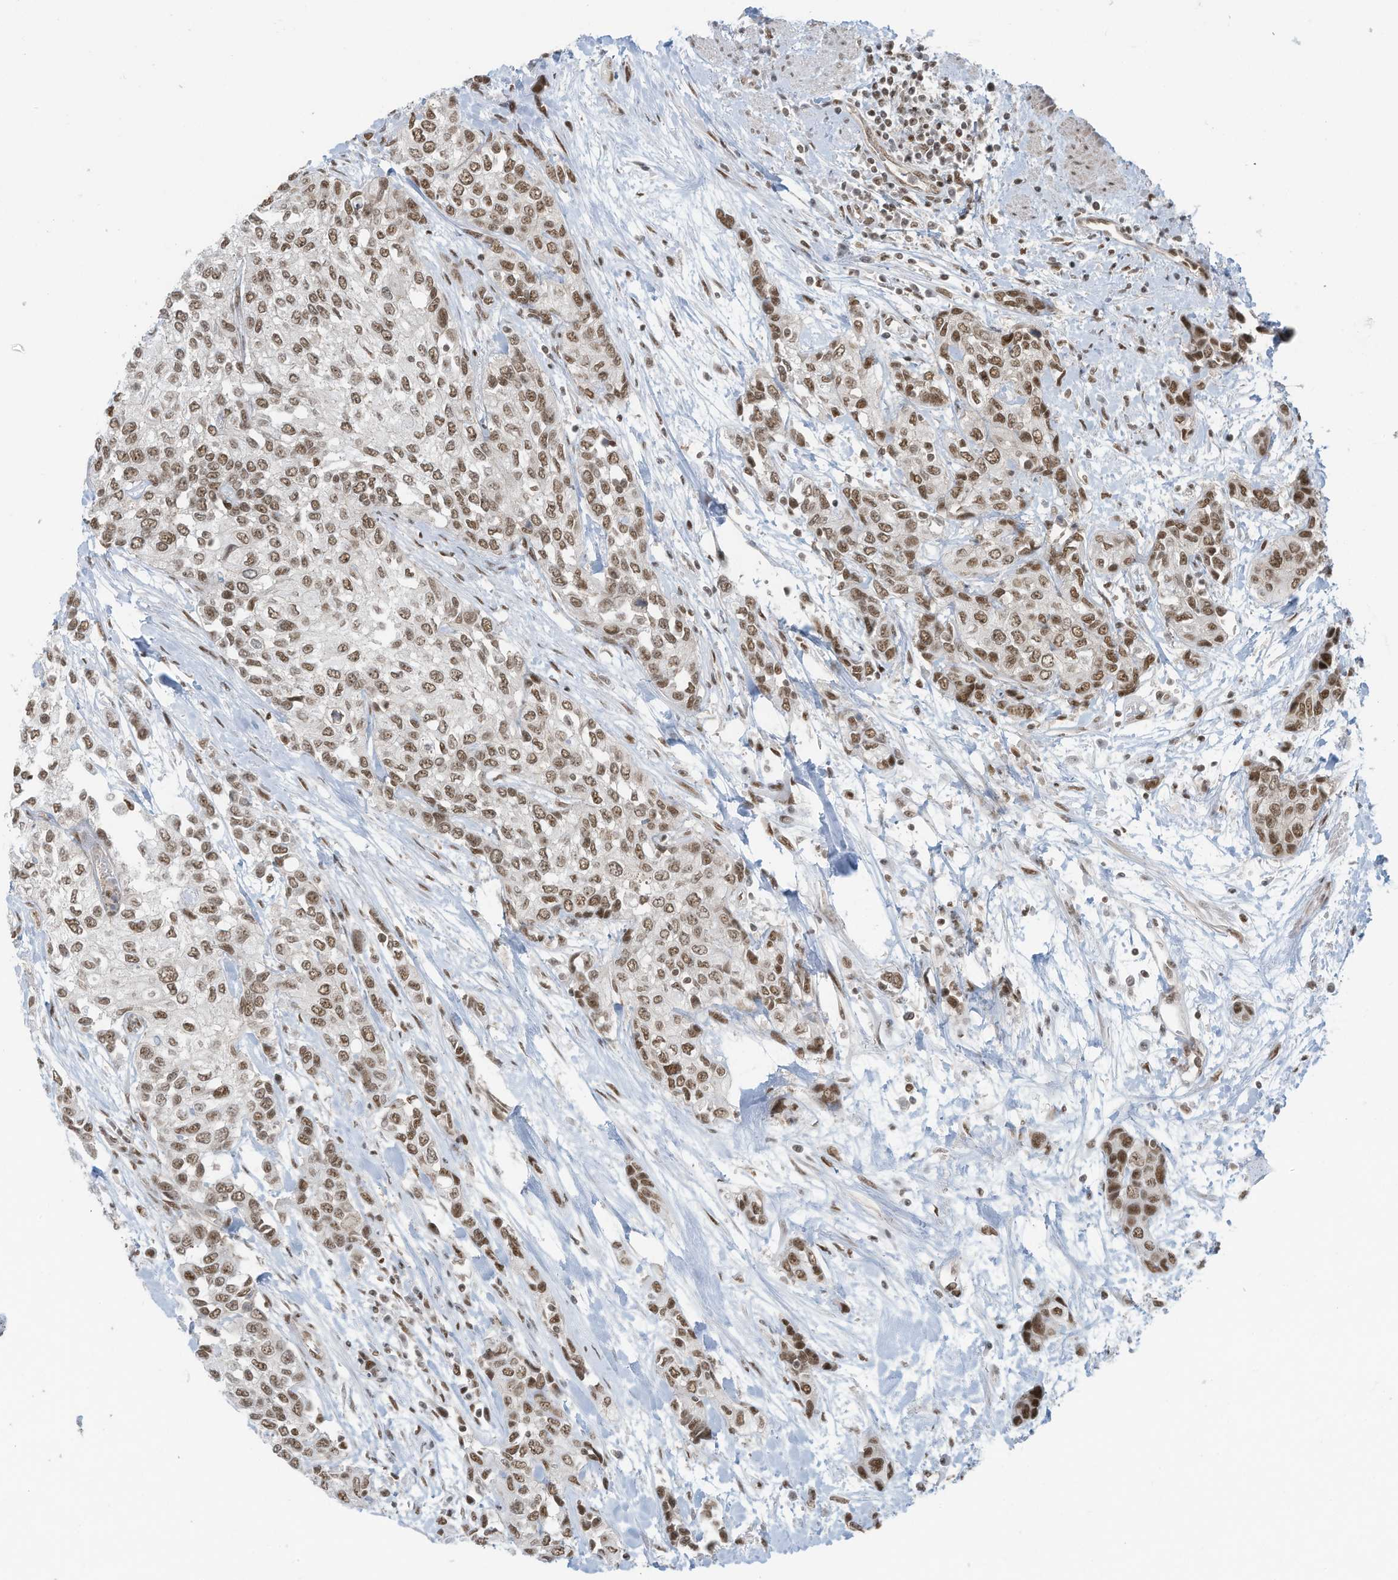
{"staining": {"intensity": "moderate", "quantity": ">75%", "location": "nuclear"}, "tissue": "urothelial cancer", "cell_type": "Tumor cells", "image_type": "cancer", "snomed": [{"axis": "morphology", "description": "Normal tissue, NOS"}, {"axis": "morphology", "description": "Urothelial carcinoma, High grade"}, {"axis": "topography", "description": "Vascular tissue"}, {"axis": "topography", "description": "Urinary bladder"}], "caption": "IHC staining of urothelial carcinoma (high-grade), which shows medium levels of moderate nuclear expression in about >75% of tumor cells indicating moderate nuclear protein expression. The staining was performed using DAB (3,3'-diaminobenzidine) (brown) for protein detection and nuclei were counterstained in hematoxylin (blue).", "gene": "DBR1", "patient": {"sex": "female", "age": 56}}